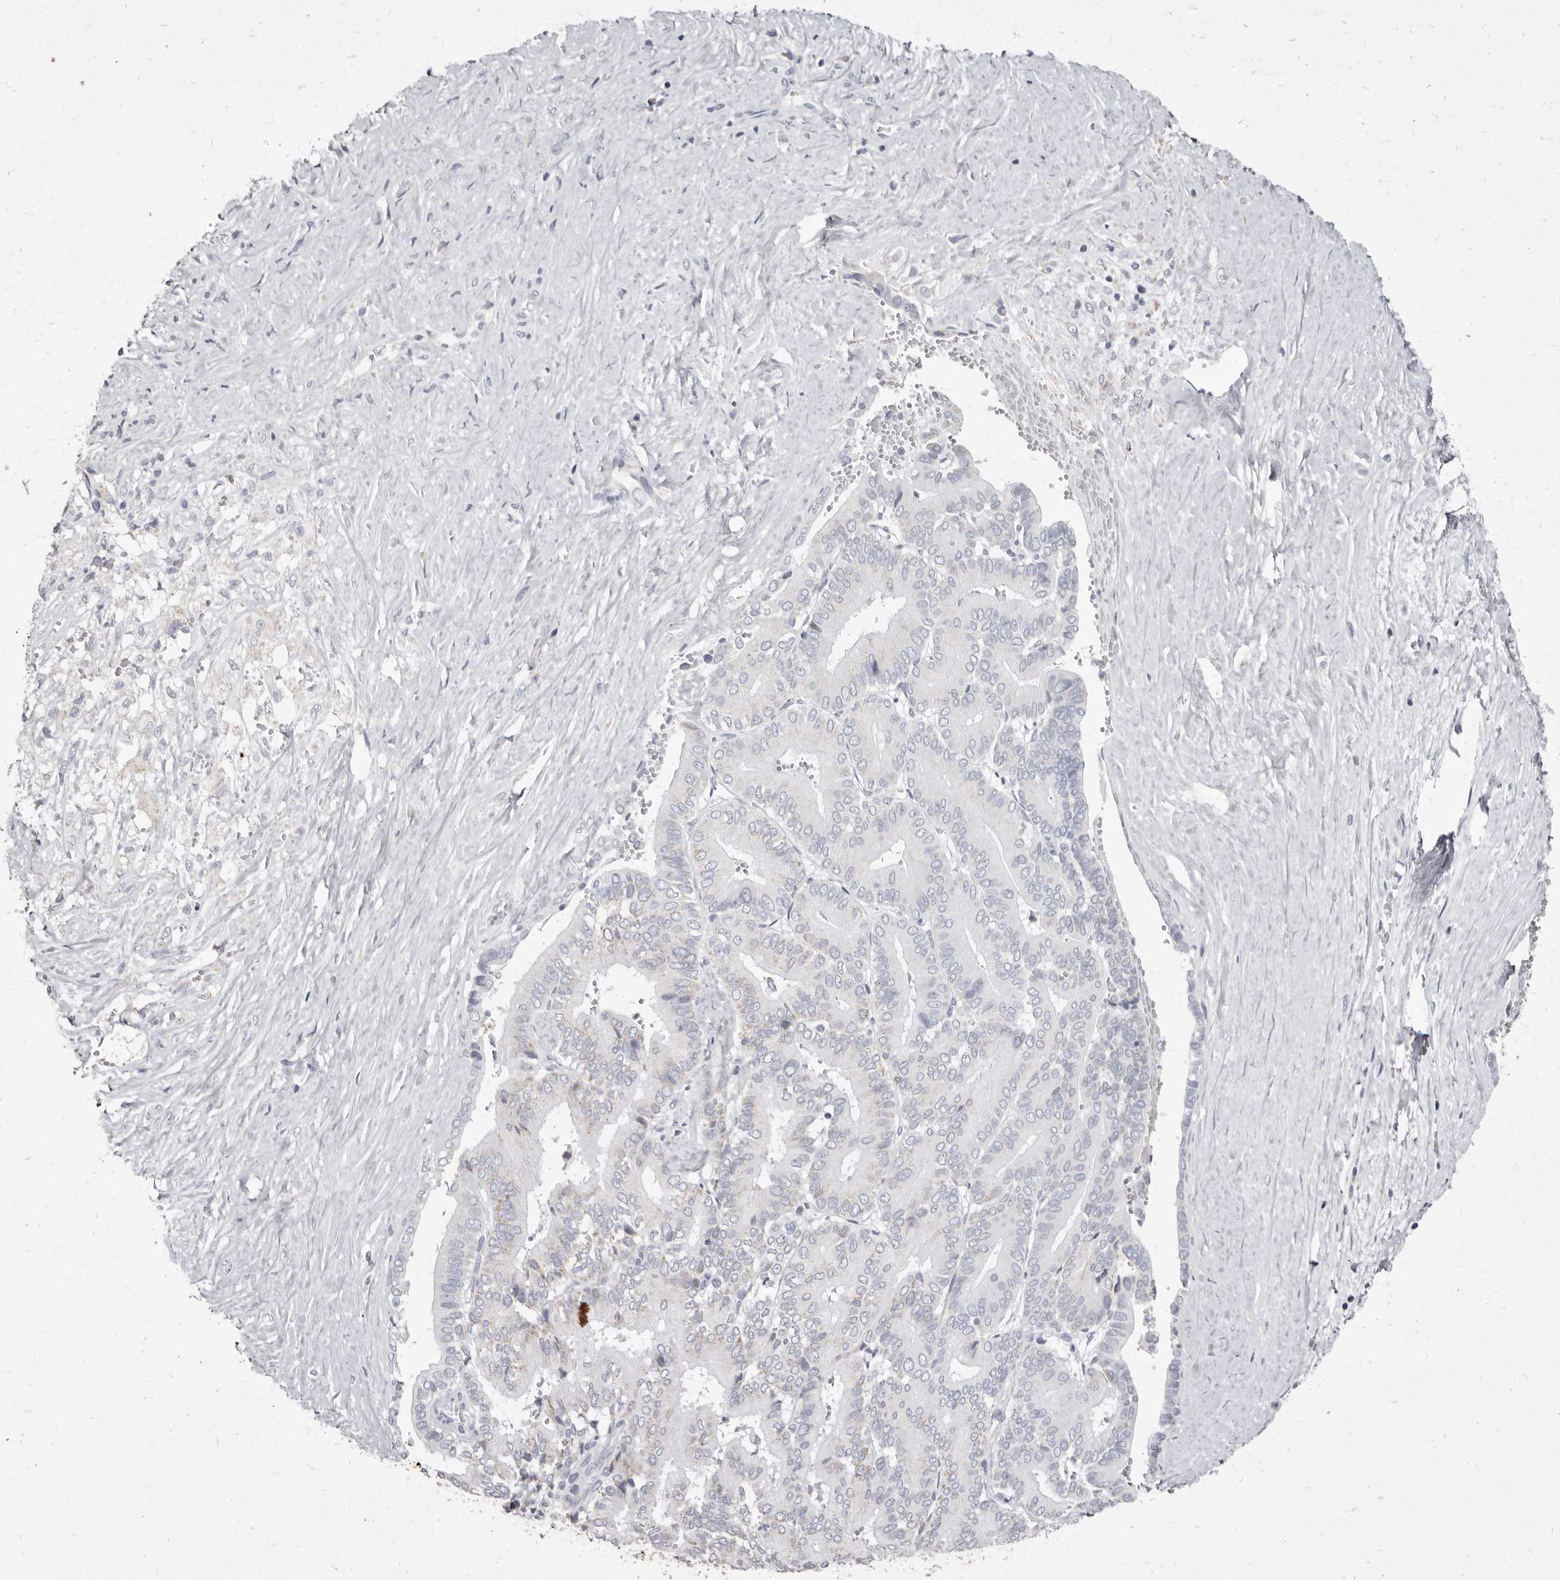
{"staining": {"intensity": "negative", "quantity": "none", "location": "none"}, "tissue": "liver cancer", "cell_type": "Tumor cells", "image_type": "cancer", "snomed": [{"axis": "morphology", "description": "Cholangiocarcinoma"}, {"axis": "topography", "description": "Liver"}], "caption": "This is an immunohistochemistry (IHC) micrograph of human liver cholangiocarcinoma. There is no expression in tumor cells.", "gene": "CYP2E1", "patient": {"sex": "female", "age": 75}}